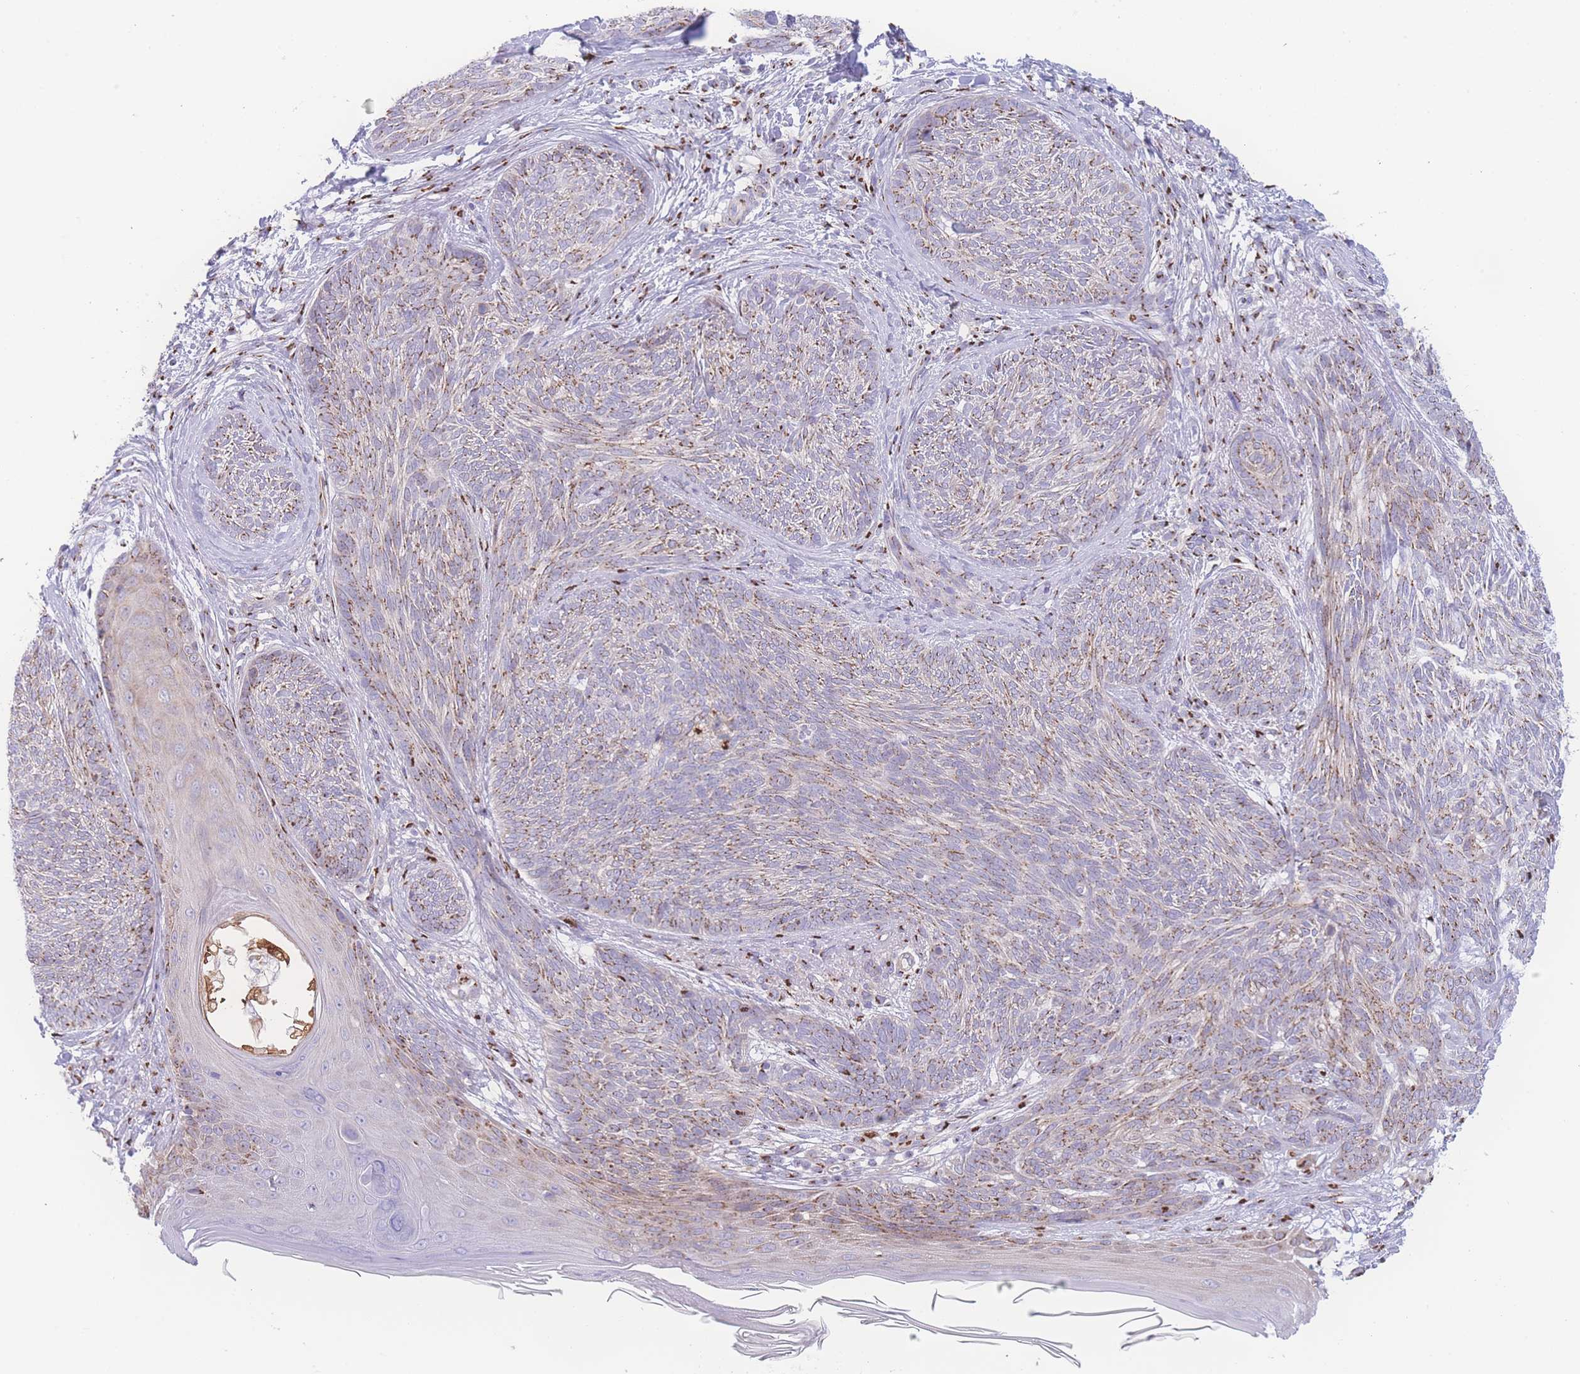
{"staining": {"intensity": "moderate", "quantity": ">75%", "location": "cytoplasmic/membranous"}, "tissue": "skin cancer", "cell_type": "Tumor cells", "image_type": "cancer", "snomed": [{"axis": "morphology", "description": "Basal cell carcinoma"}, {"axis": "topography", "description": "Skin"}], "caption": "Immunohistochemical staining of human skin basal cell carcinoma displays moderate cytoplasmic/membranous protein staining in approximately >75% of tumor cells.", "gene": "GOLM2", "patient": {"sex": "male", "age": 73}}